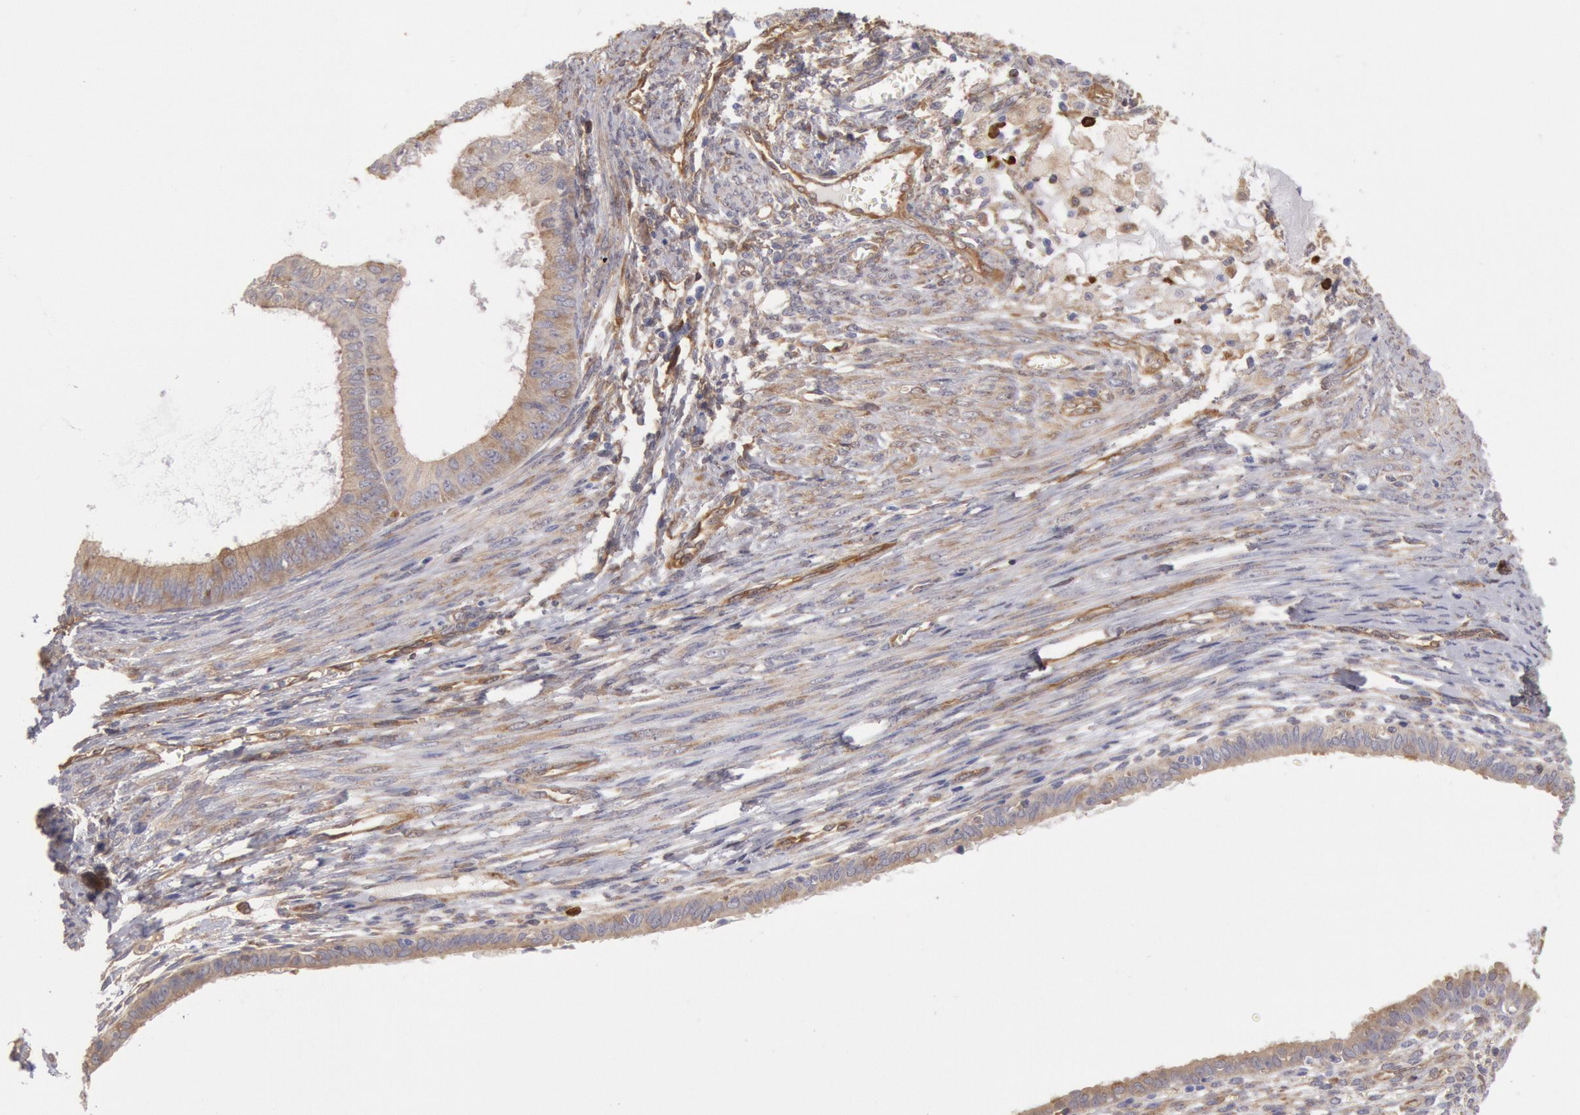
{"staining": {"intensity": "weak", "quantity": ">75%", "location": "cytoplasmic/membranous"}, "tissue": "endometrial cancer", "cell_type": "Tumor cells", "image_type": "cancer", "snomed": [{"axis": "morphology", "description": "Adenocarcinoma, NOS"}, {"axis": "topography", "description": "Endometrium"}], "caption": "Weak cytoplasmic/membranous protein expression is identified in about >75% of tumor cells in endometrial cancer (adenocarcinoma).", "gene": "CCDC50", "patient": {"sex": "female", "age": 76}}